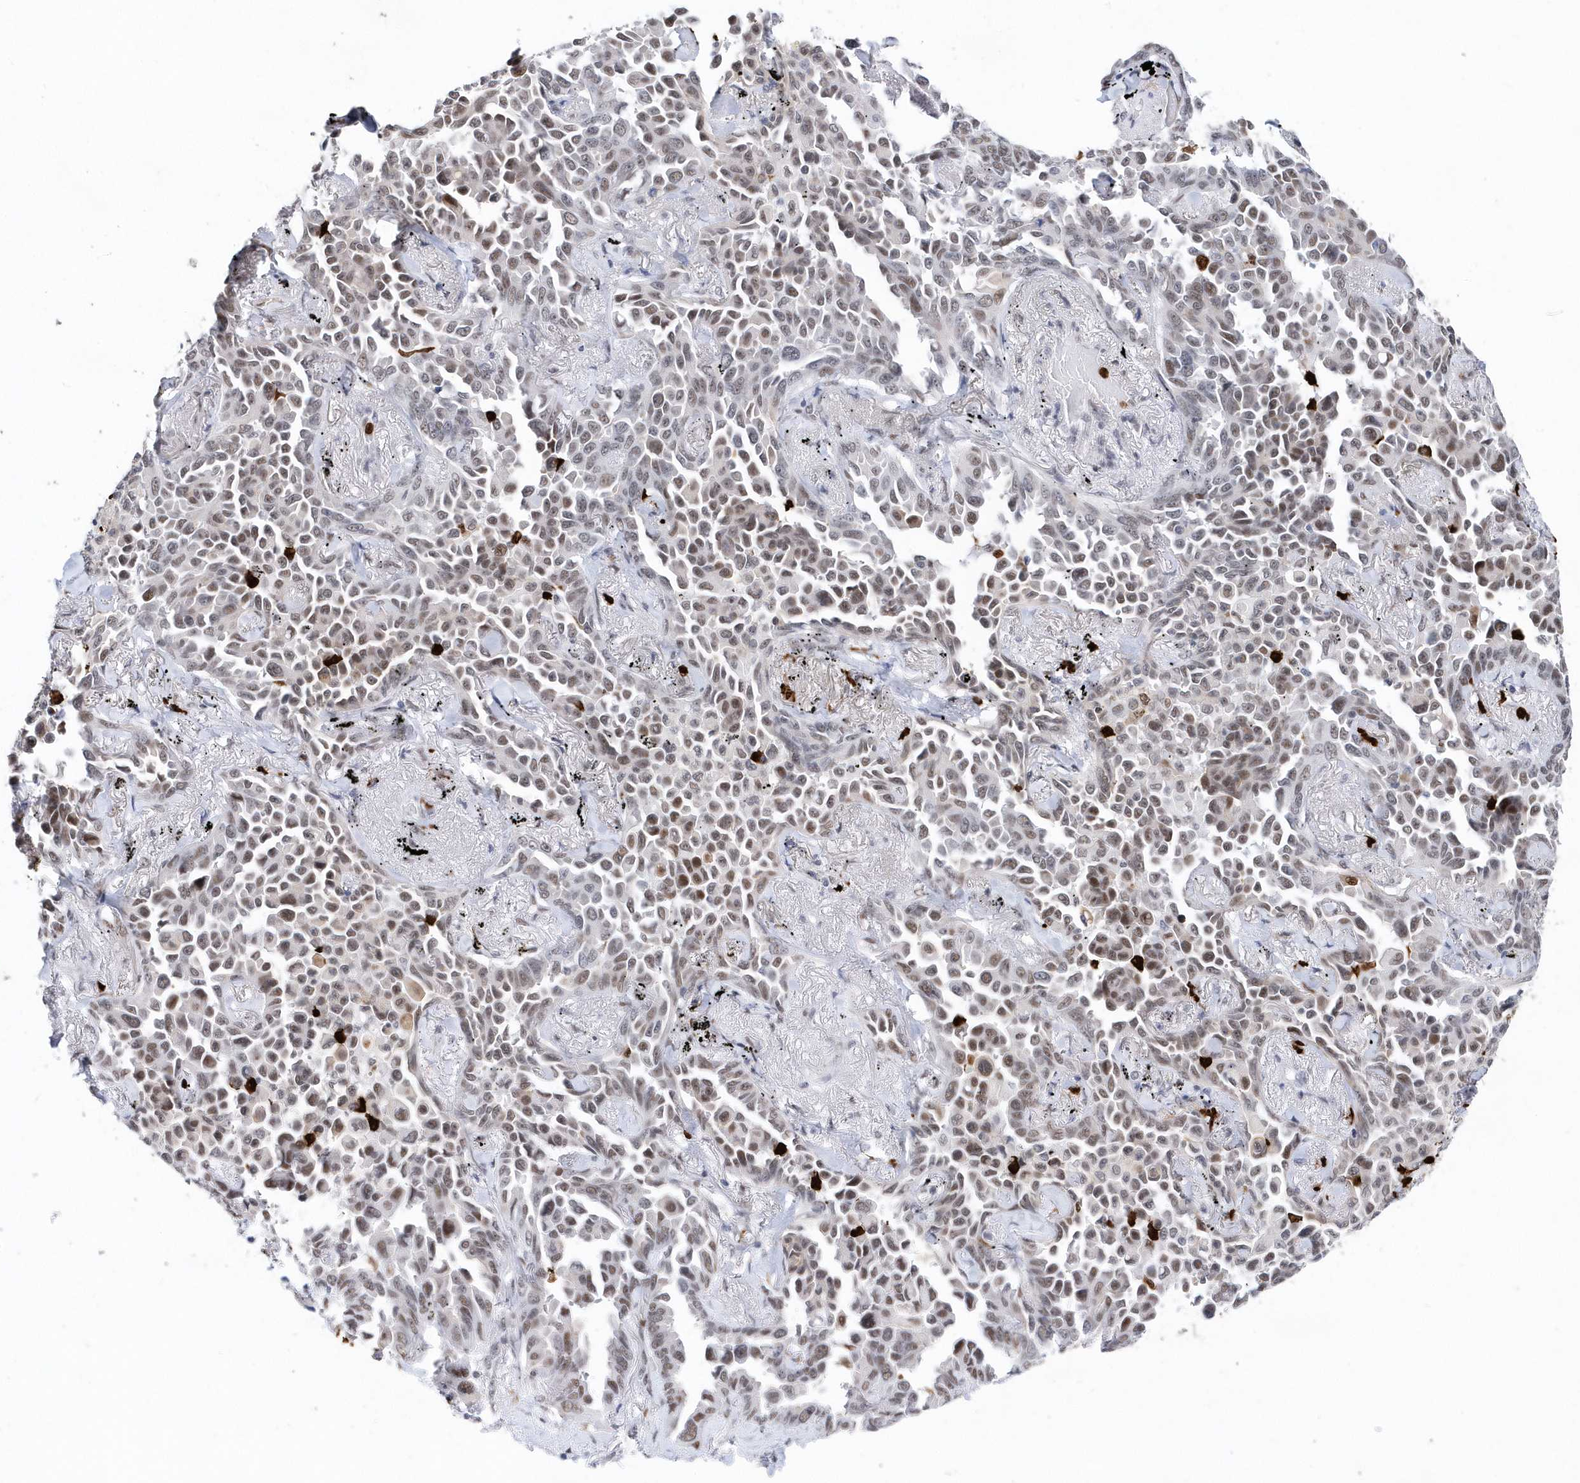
{"staining": {"intensity": "moderate", "quantity": "25%-75%", "location": "nuclear"}, "tissue": "lung cancer", "cell_type": "Tumor cells", "image_type": "cancer", "snomed": [{"axis": "morphology", "description": "Adenocarcinoma, NOS"}, {"axis": "topography", "description": "Lung"}], "caption": "Lung adenocarcinoma stained with a brown dye shows moderate nuclear positive staining in approximately 25%-75% of tumor cells.", "gene": "RPP30", "patient": {"sex": "female", "age": 67}}